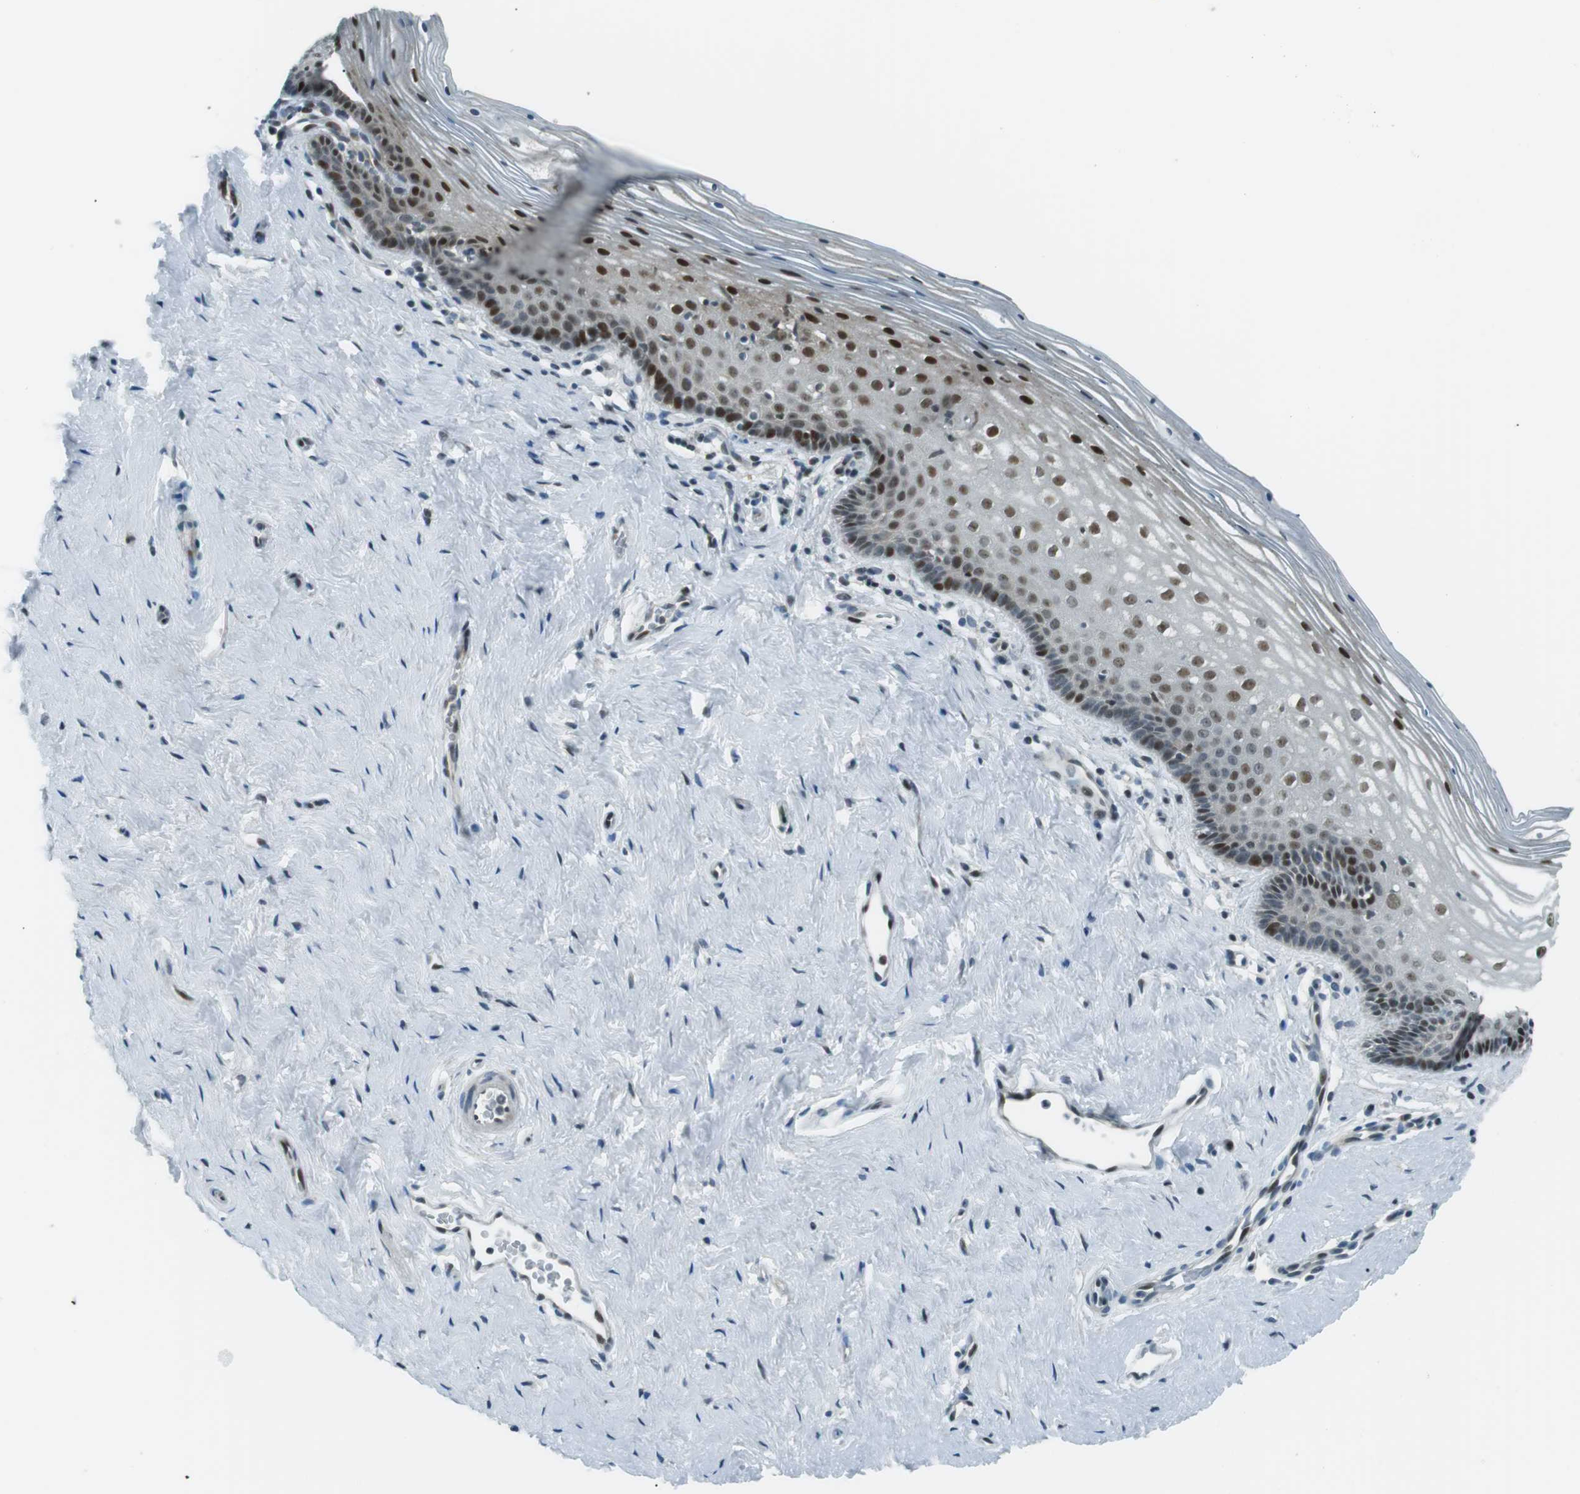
{"staining": {"intensity": "strong", "quantity": "25%-75%", "location": "nuclear"}, "tissue": "vagina", "cell_type": "Squamous epithelial cells", "image_type": "normal", "snomed": [{"axis": "morphology", "description": "Normal tissue, NOS"}, {"axis": "topography", "description": "Vagina"}], "caption": "This image shows normal vagina stained with immunohistochemistry (IHC) to label a protein in brown. The nuclear of squamous epithelial cells show strong positivity for the protein. Nuclei are counter-stained blue.", "gene": "PJA1", "patient": {"sex": "female", "age": 32}}